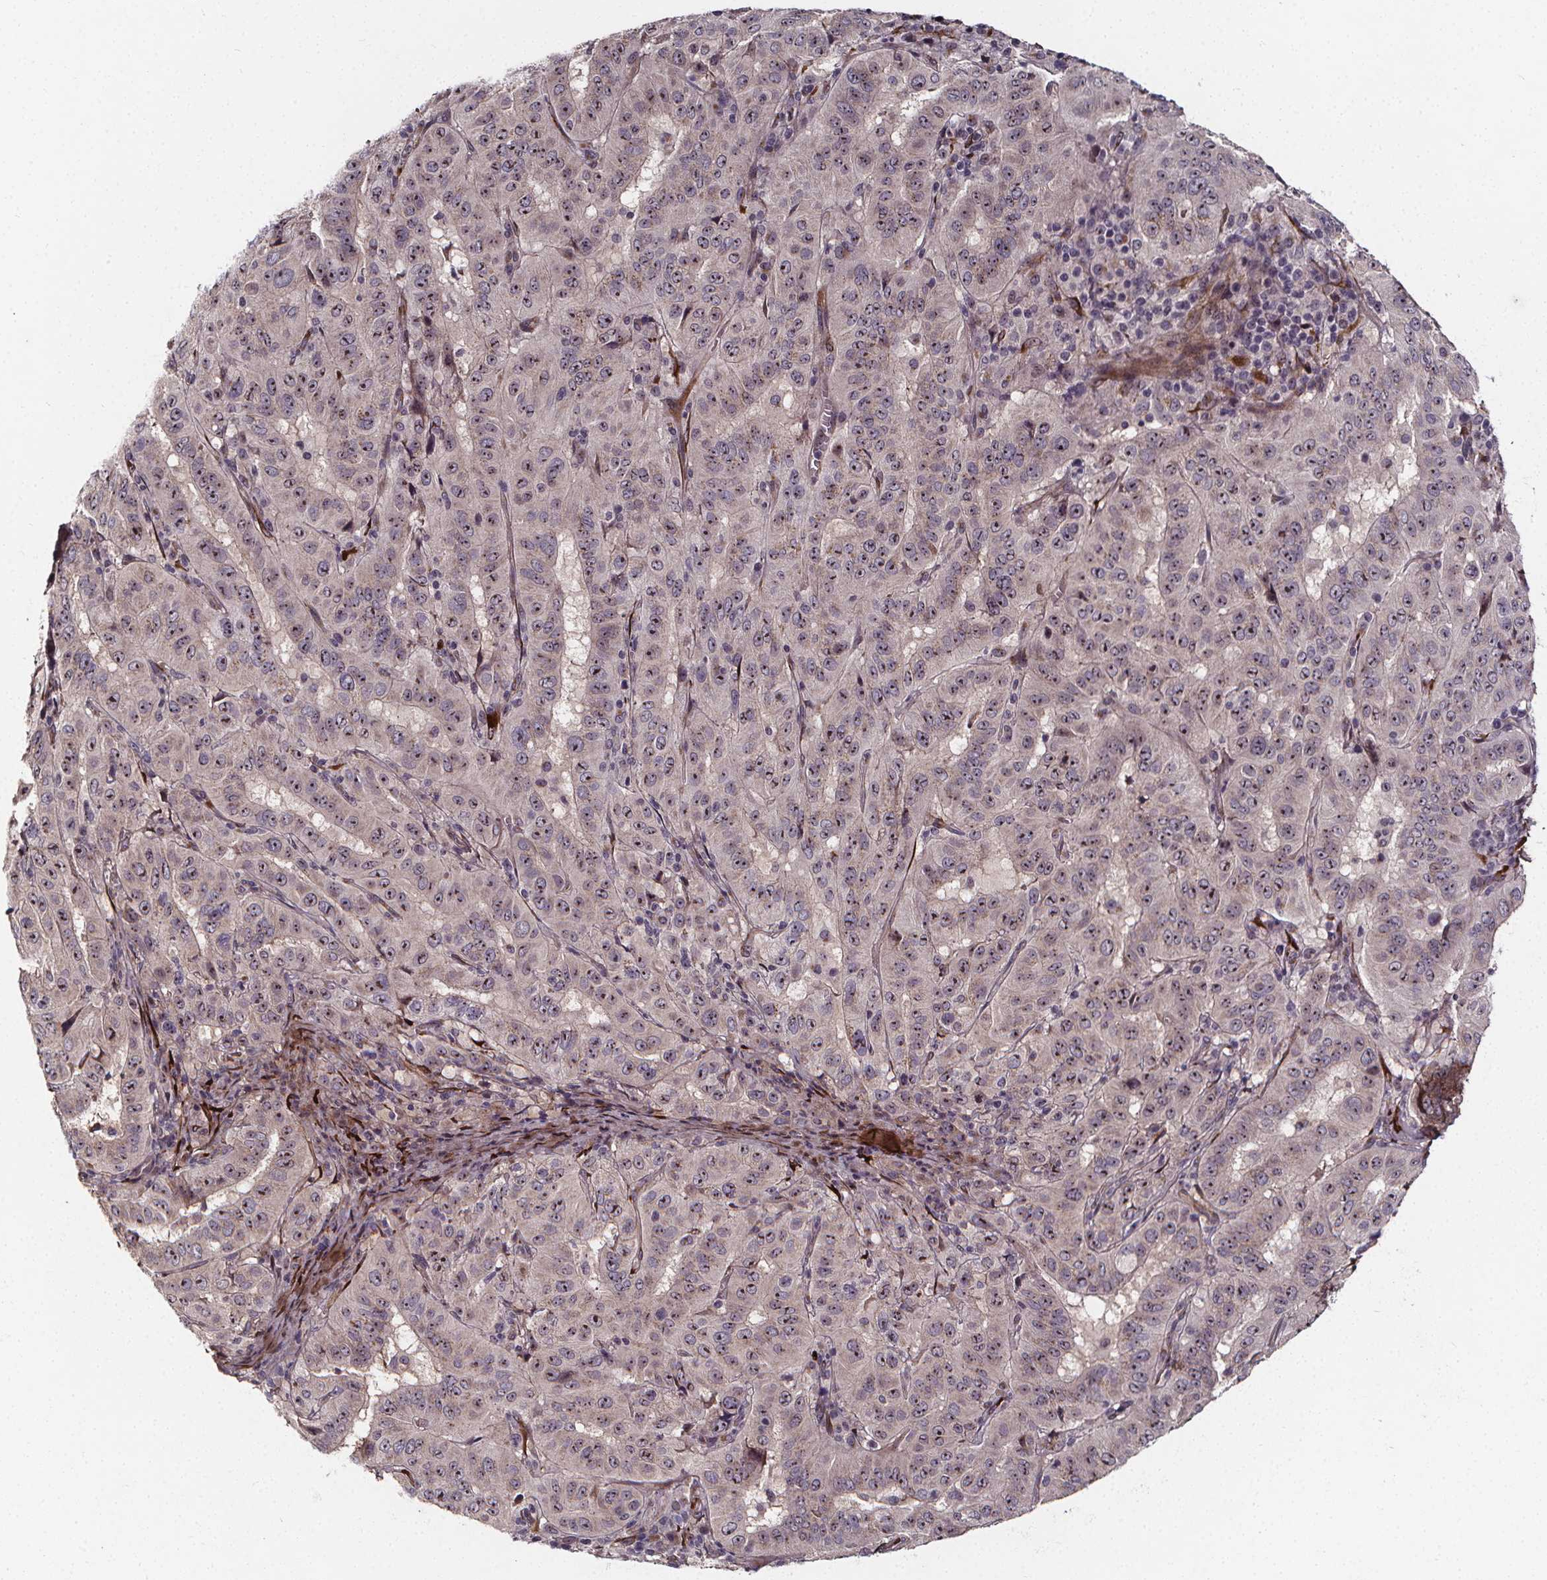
{"staining": {"intensity": "weak", "quantity": "25%-75%", "location": "nuclear"}, "tissue": "pancreatic cancer", "cell_type": "Tumor cells", "image_type": "cancer", "snomed": [{"axis": "morphology", "description": "Adenocarcinoma, NOS"}, {"axis": "topography", "description": "Pancreas"}], "caption": "Pancreatic adenocarcinoma stained with IHC shows weak nuclear staining in about 25%-75% of tumor cells. (DAB IHC, brown staining for protein, blue staining for nuclei).", "gene": "AEBP1", "patient": {"sex": "male", "age": 63}}